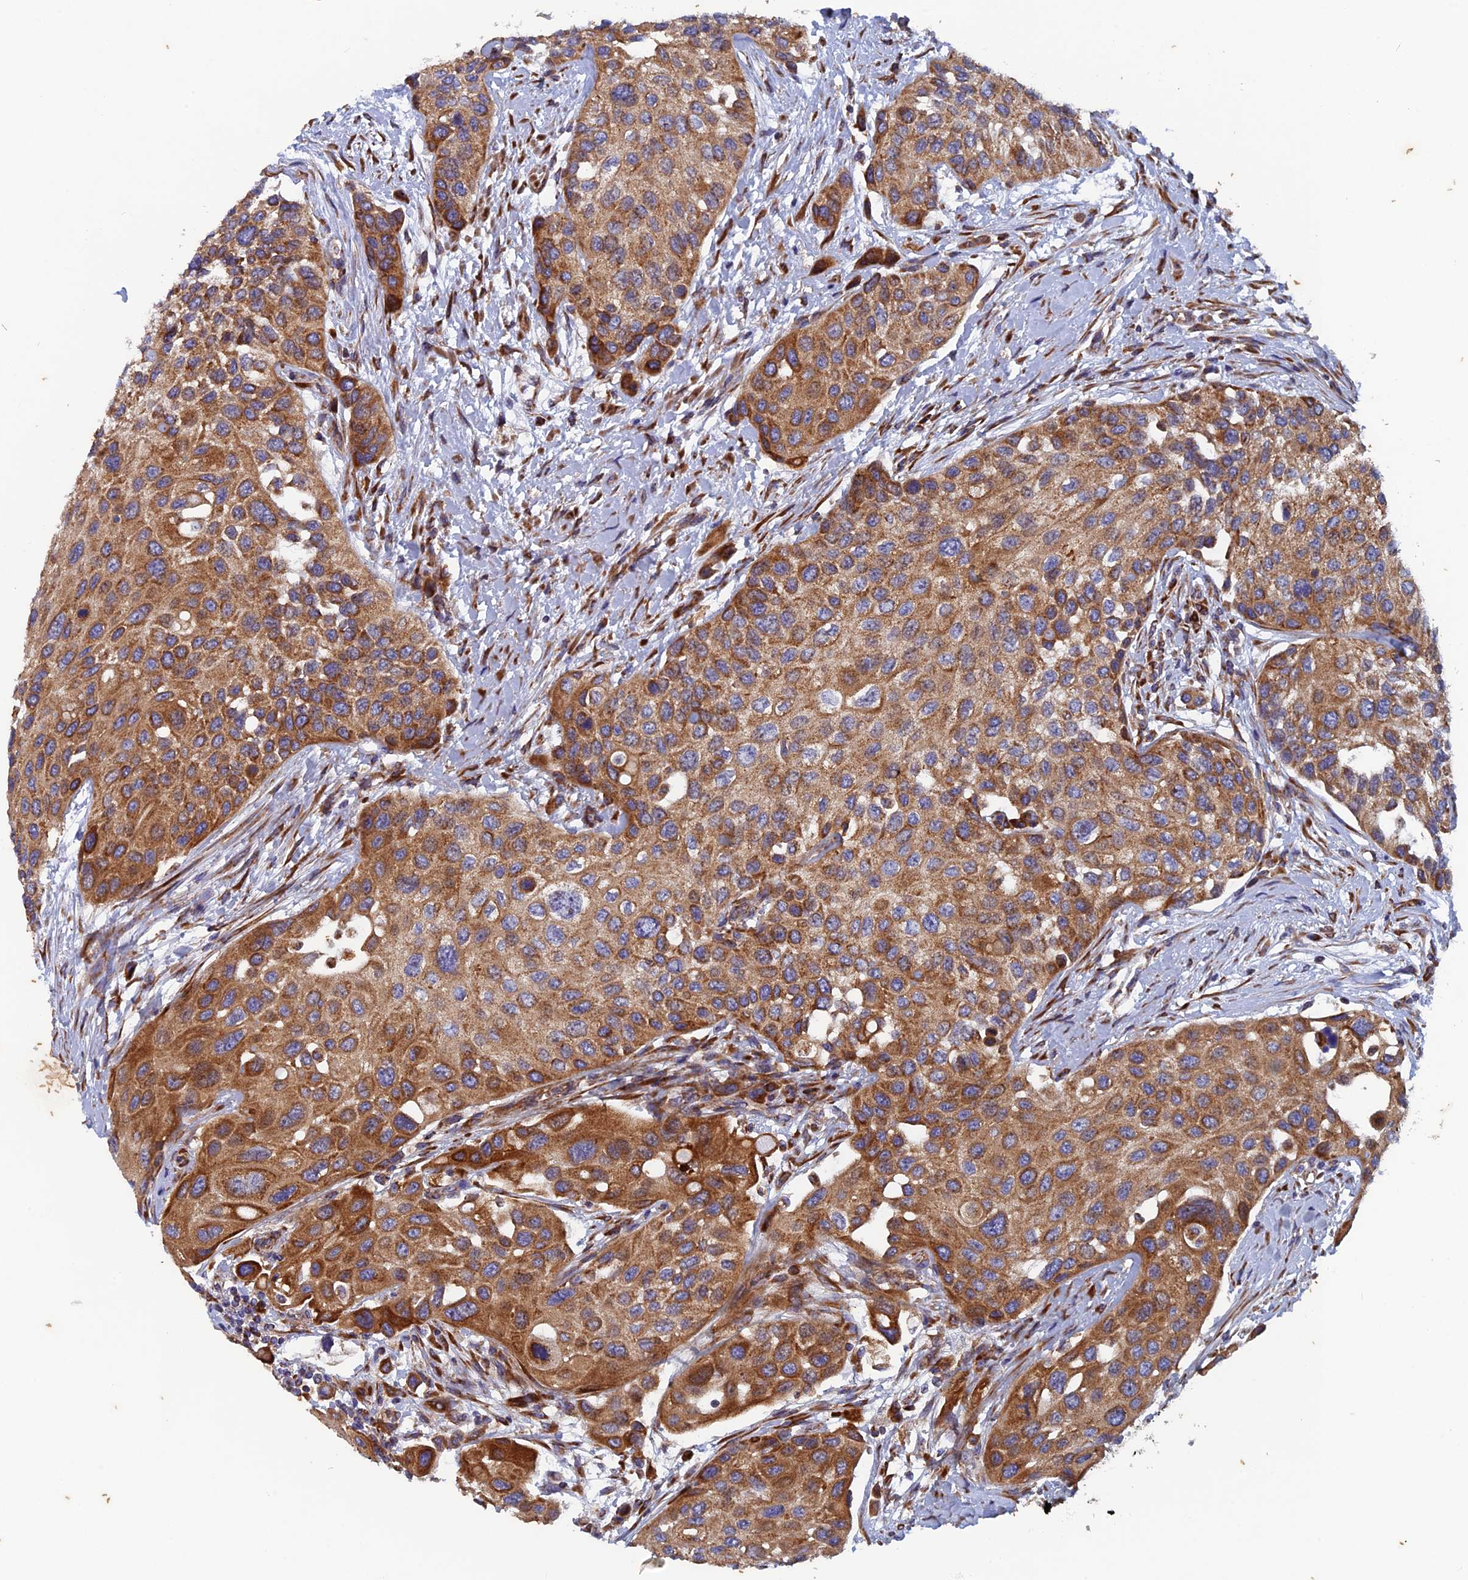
{"staining": {"intensity": "moderate", "quantity": ">75%", "location": "cytoplasmic/membranous"}, "tissue": "urothelial cancer", "cell_type": "Tumor cells", "image_type": "cancer", "snomed": [{"axis": "morphology", "description": "Normal tissue, NOS"}, {"axis": "morphology", "description": "Urothelial carcinoma, High grade"}, {"axis": "topography", "description": "Vascular tissue"}, {"axis": "topography", "description": "Urinary bladder"}], "caption": "High-grade urothelial carcinoma tissue displays moderate cytoplasmic/membranous positivity in approximately >75% of tumor cells", "gene": "AP4S1", "patient": {"sex": "female", "age": 56}}